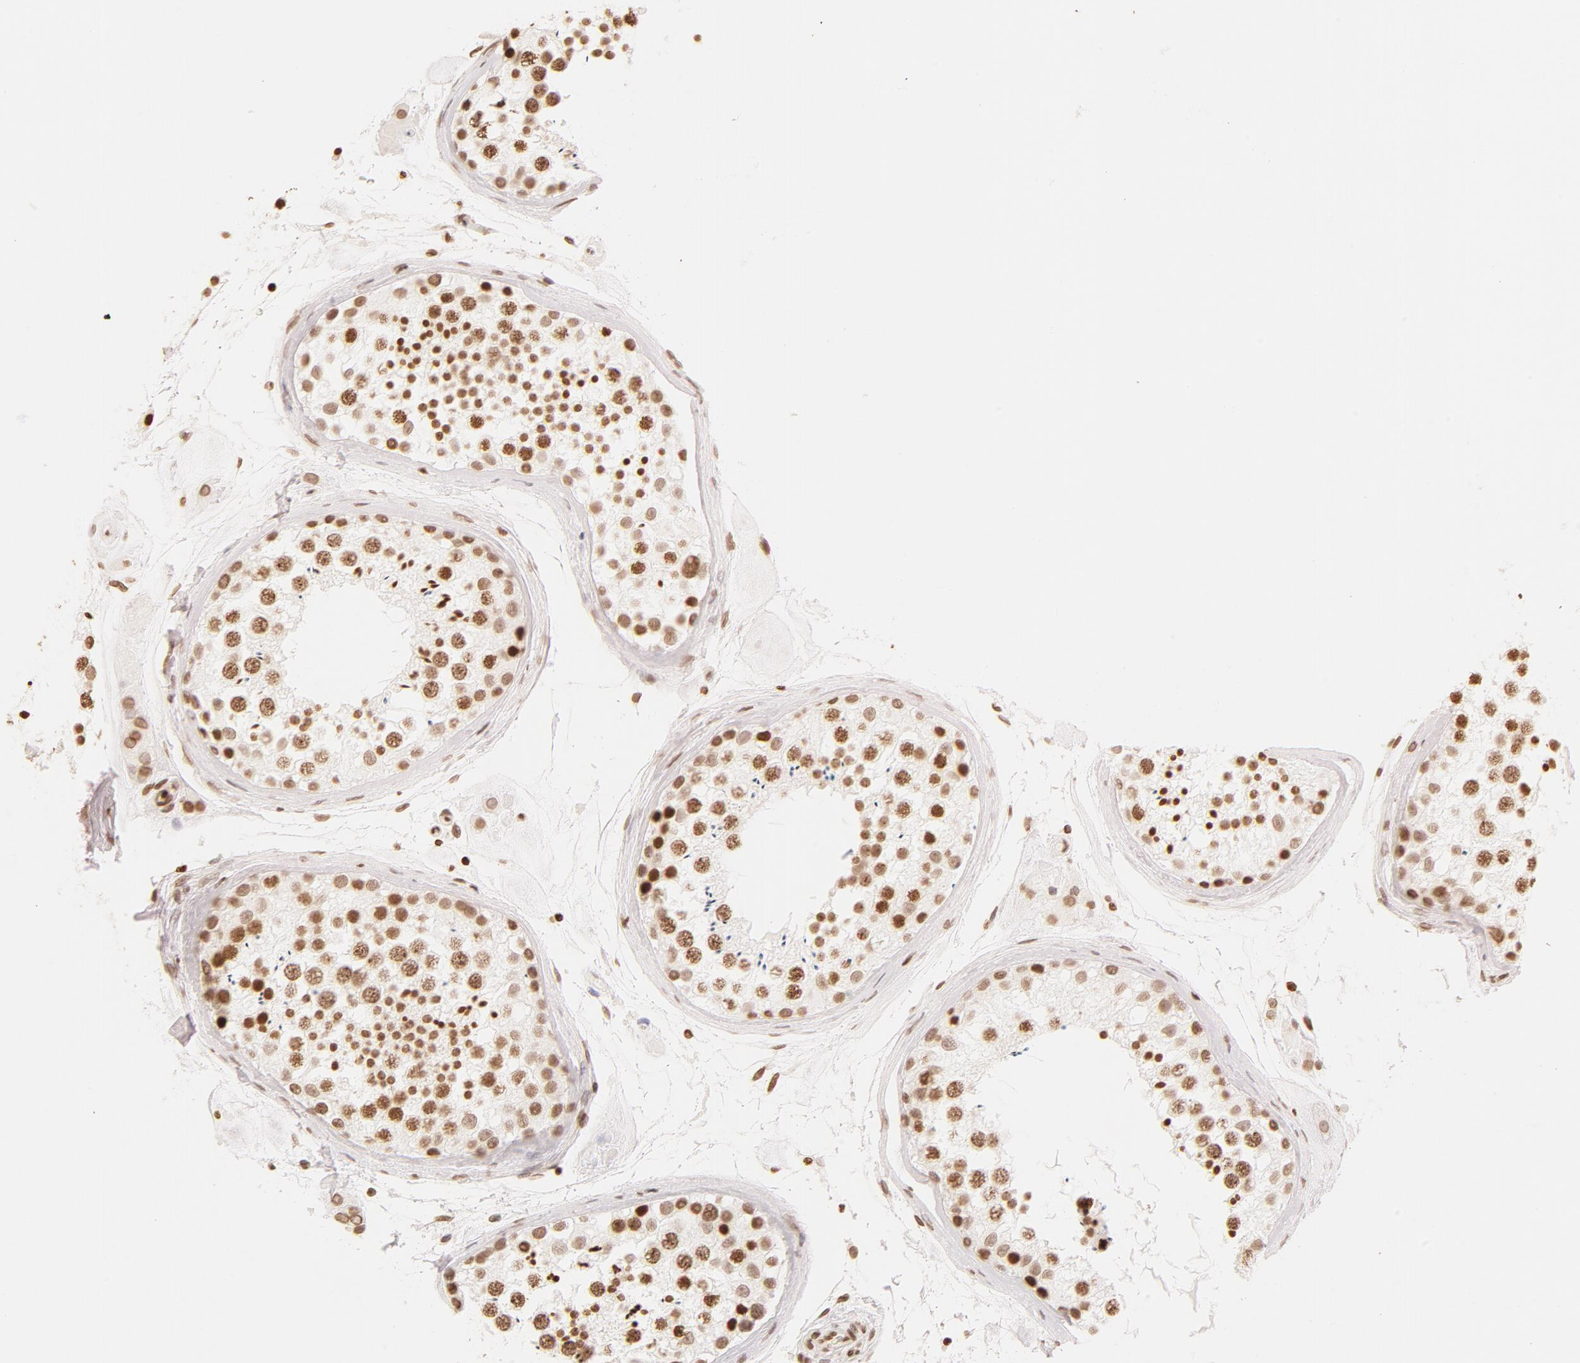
{"staining": {"intensity": "moderate", "quantity": ">75%", "location": "nuclear"}, "tissue": "testis", "cell_type": "Cells in seminiferous ducts", "image_type": "normal", "snomed": [{"axis": "morphology", "description": "Normal tissue, NOS"}, {"axis": "topography", "description": "Testis"}], "caption": "Cells in seminiferous ducts reveal medium levels of moderate nuclear staining in approximately >75% of cells in normal testis.", "gene": "H2AC12", "patient": {"sex": "male", "age": 46}}